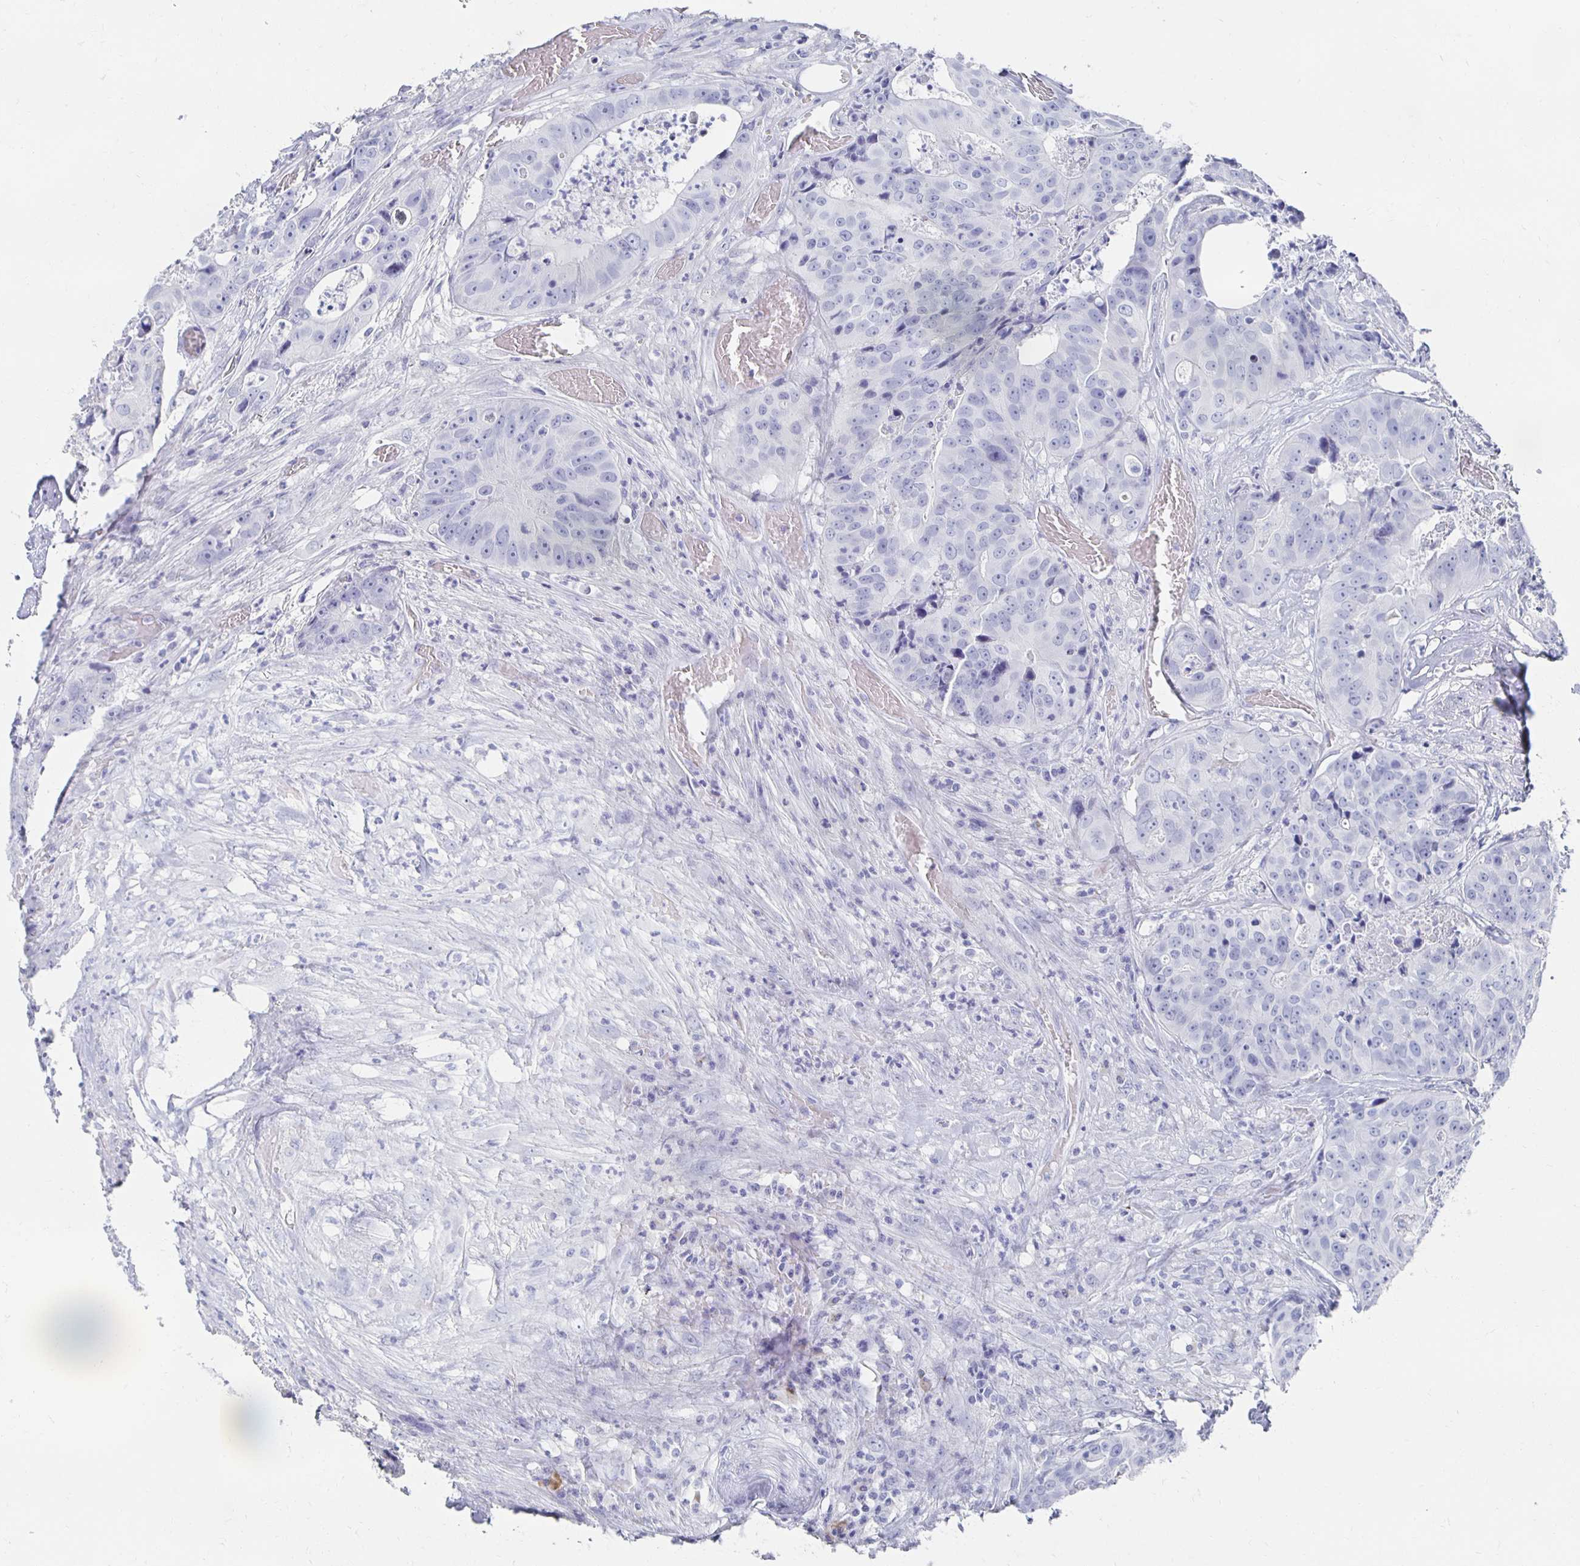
{"staining": {"intensity": "negative", "quantity": "none", "location": "none"}, "tissue": "colorectal cancer", "cell_type": "Tumor cells", "image_type": "cancer", "snomed": [{"axis": "morphology", "description": "Adenocarcinoma, NOS"}, {"axis": "topography", "description": "Rectum"}], "caption": "Tumor cells show no significant protein staining in adenocarcinoma (colorectal). Nuclei are stained in blue.", "gene": "PRDM7", "patient": {"sex": "female", "age": 62}}